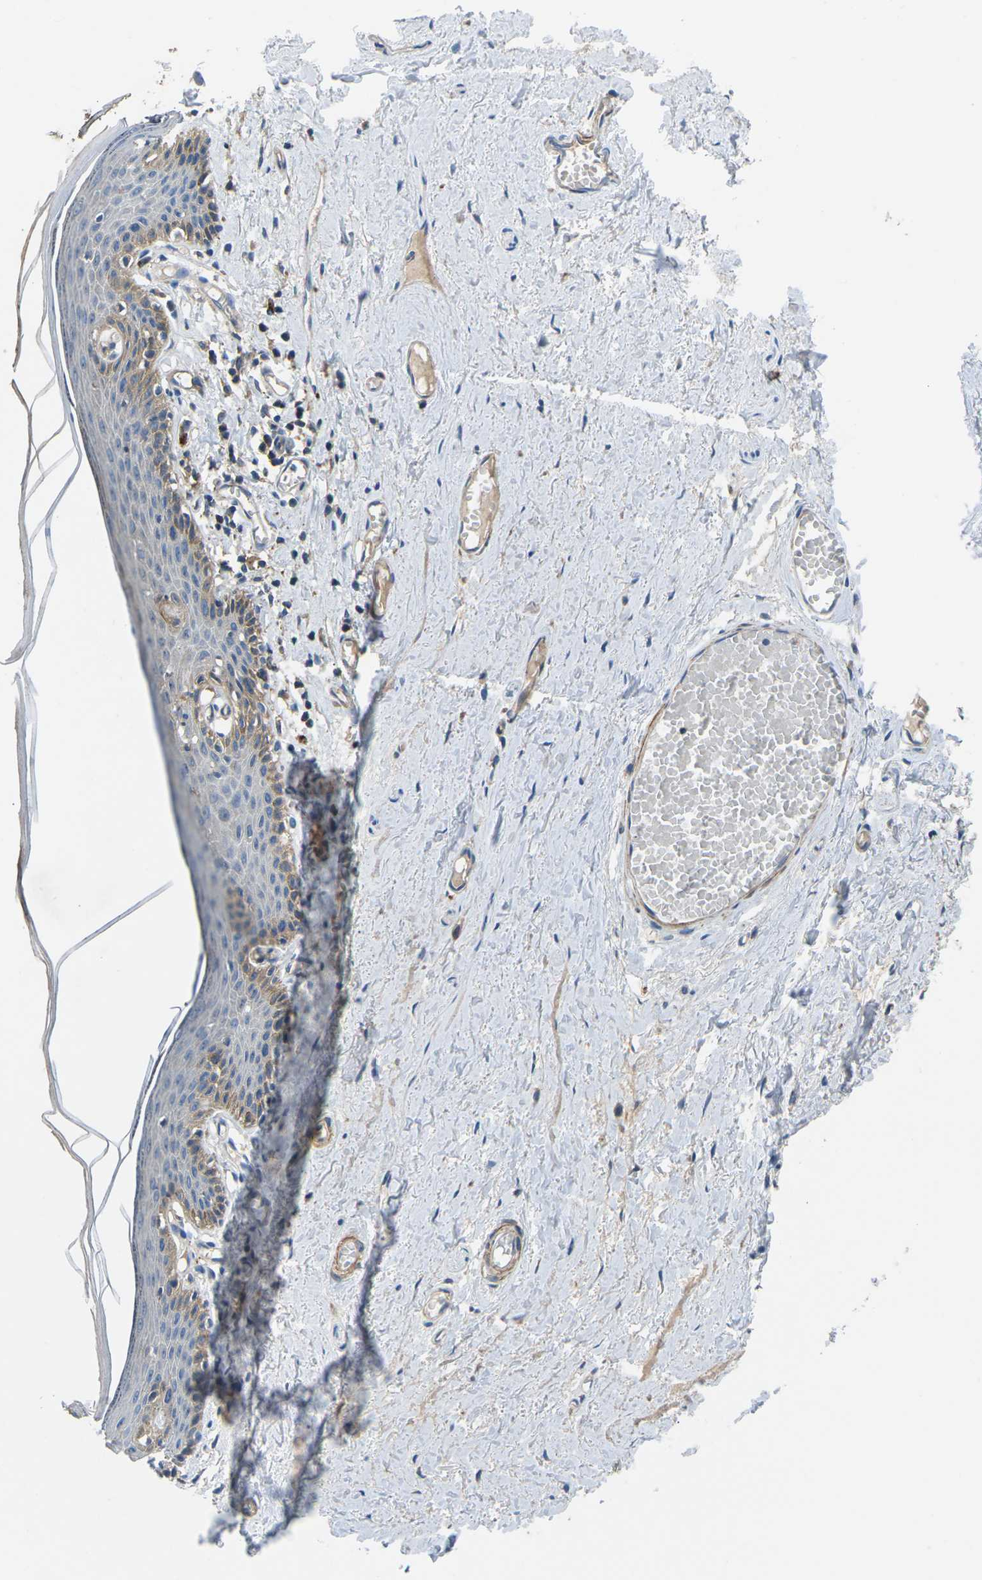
{"staining": {"intensity": "strong", "quantity": "25%-75%", "location": "cytoplasmic/membranous"}, "tissue": "skin", "cell_type": "Epidermal cells", "image_type": "normal", "snomed": [{"axis": "morphology", "description": "Normal tissue, NOS"}, {"axis": "topography", "description": "Adipose tissue"}, {"axis": "topography", "description": "Vascular tissue"}, {"axis": "topography", "description": "Anal"}, {"axis": "topography", "description": "Peripheral nerve tissue"}], "caption": "Immunohistochemical staining of benign human skin displays strong cytoplasmic/membranous protein staining in about 25%-75% of epidermal cells. The staining was performed using DAB (3,3'-diaminobenzidine), with brown indicating positive protein expression. Nuclei are stained blue with hematoxylin.", "gene": "KCNJ15", "patient": {"sex": "female", "age": 54}}